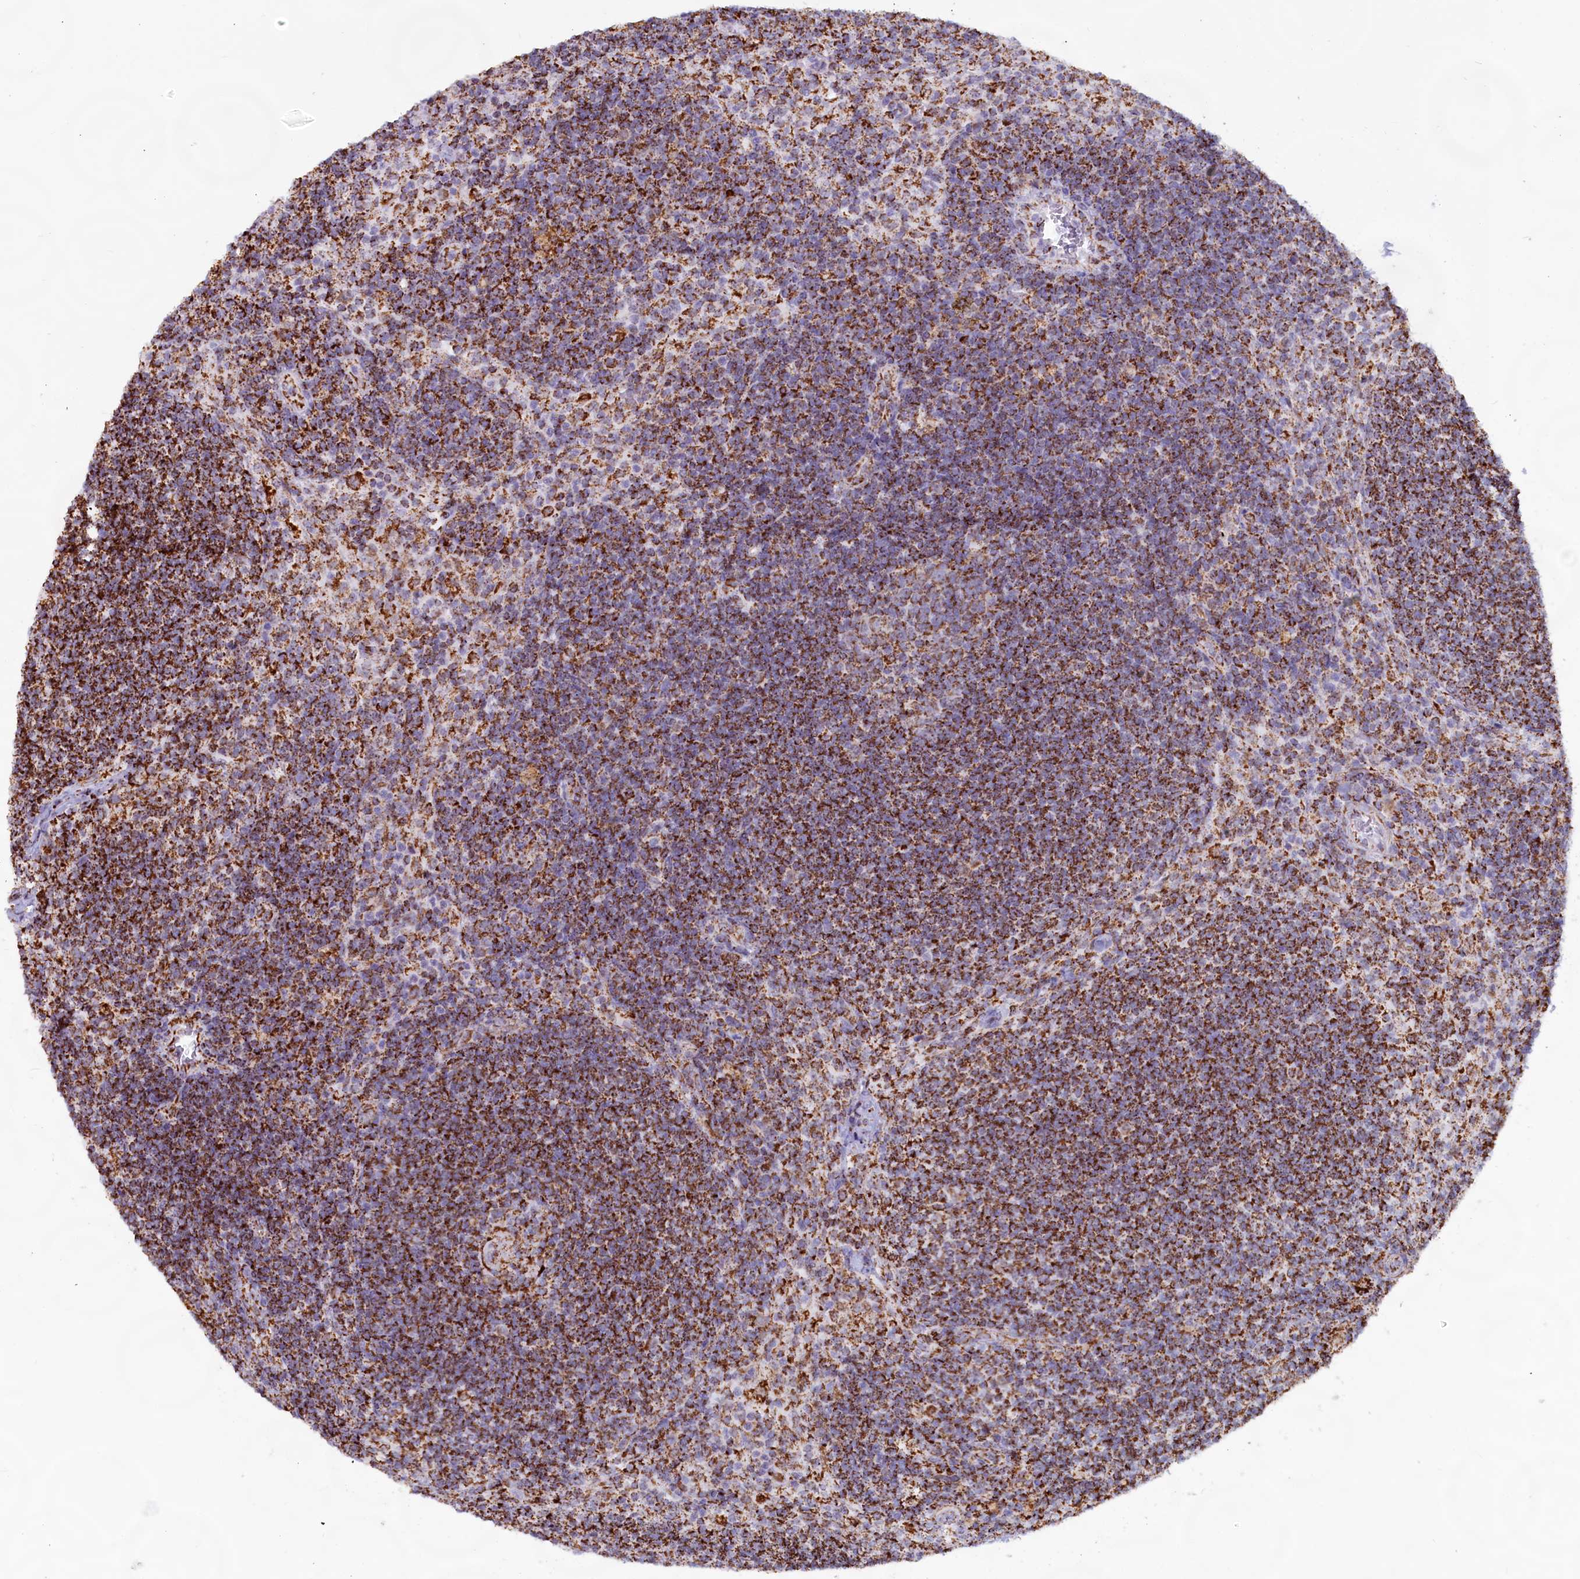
{"staining": {"intensity": "moderate", "quantity": "25%-75%", "location": "cytoplasmic/membranous"}, "tissue": "lymph node", "cell_type": "Germinal center cells", "image_type": "normal", "snomed": [{"axis": "morphology", "description": "Normal tissue, NOS"}, {"axis": "topography", "description": "Lymph node"}], "caption": "Immunohistochemistry (IHC) of unremarkable lymph node reveals medium levels of moderate cytoplasmic/membranous expression in about 25%-75% of germinal center cells.", "gene": "C1D", "patient": {"sex": "female", "age": 70}}